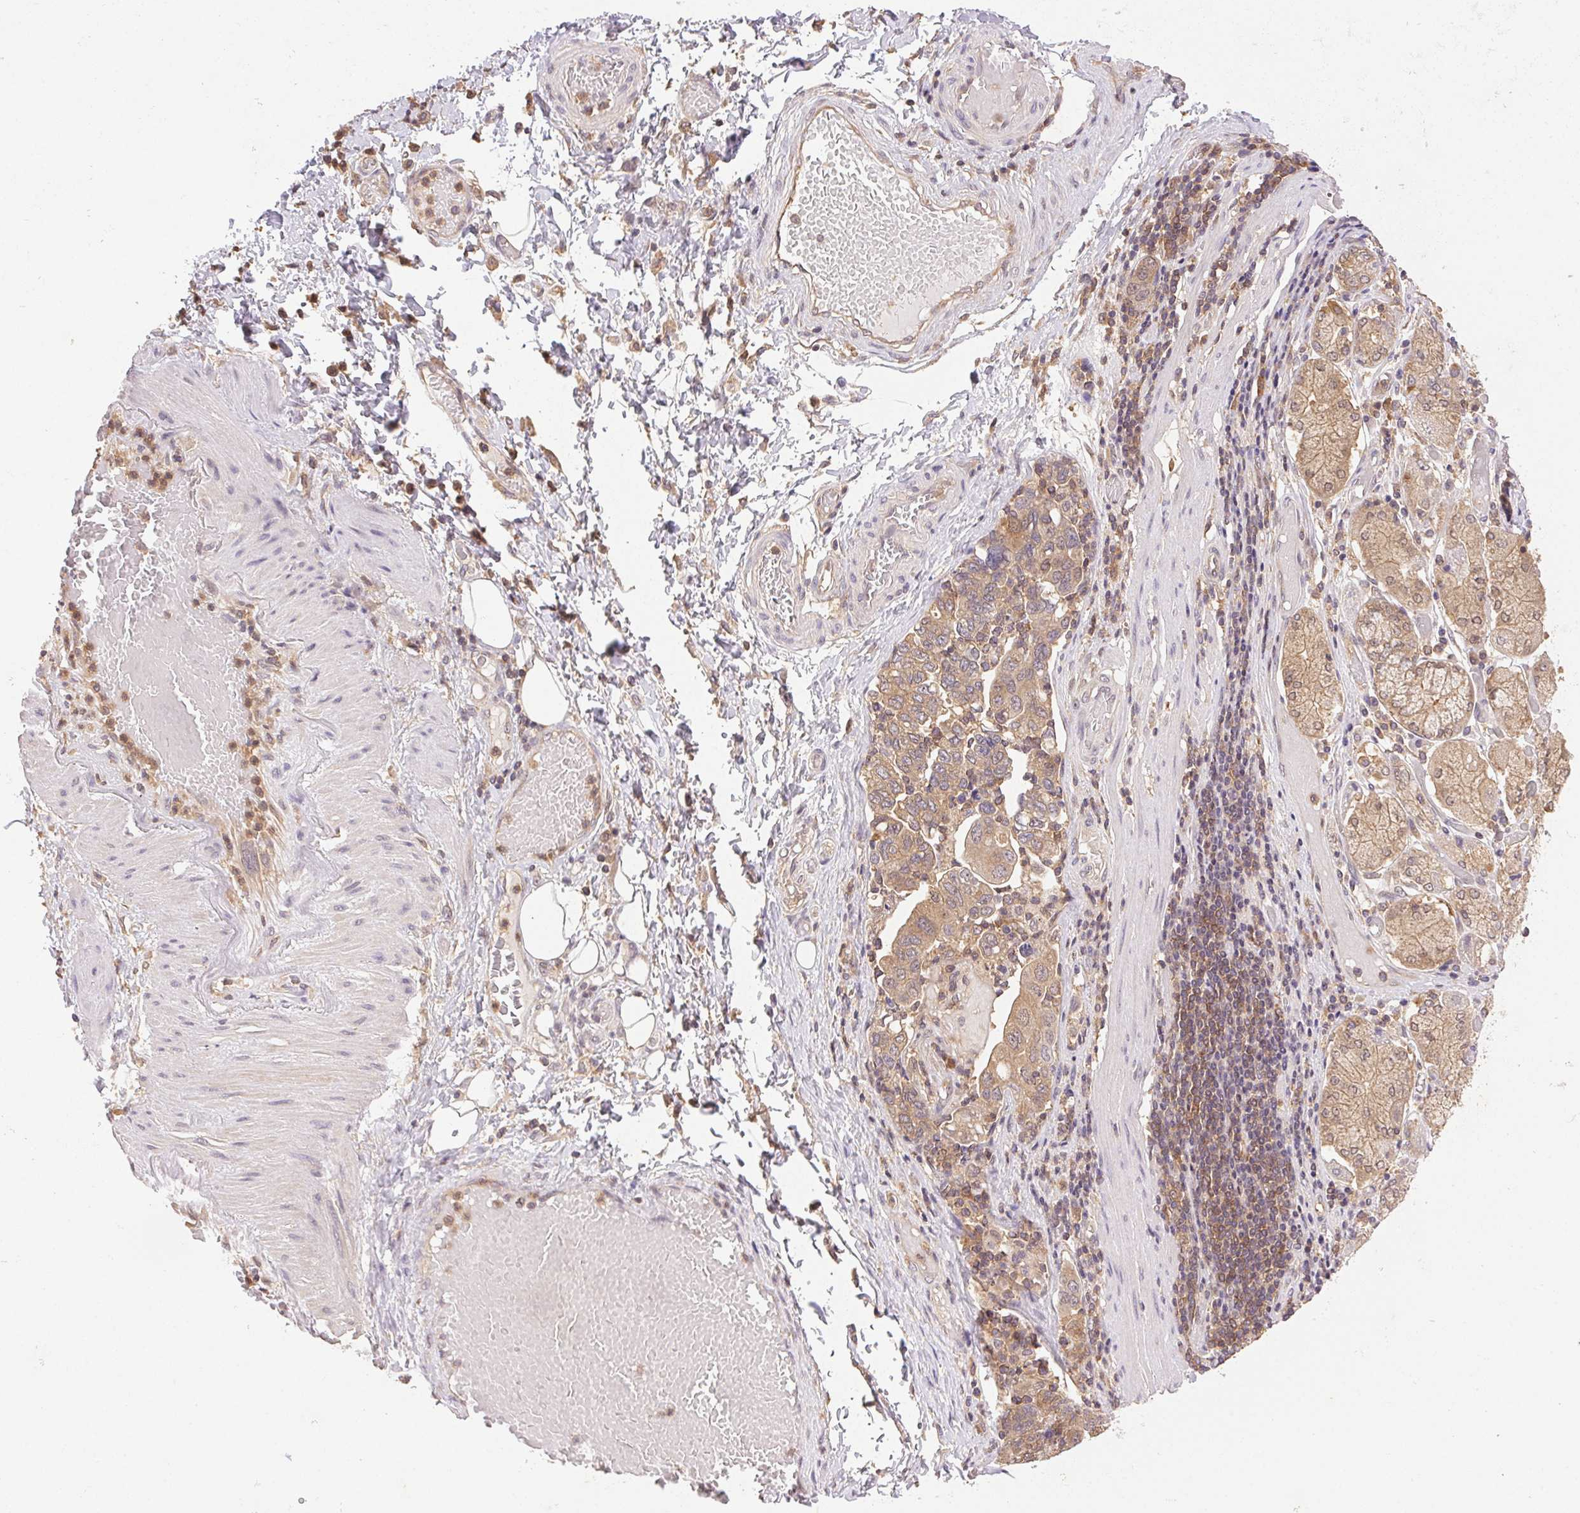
{"staining": {"intensity": "weak", "quantity": ">75%", "location": "cytoplasmic/membranous"}, "tissue": "stomach cancer", "cell_type": "Tumor cells", "image_type": "cancer", "snomed": [{"axis": "morphology", "description": "Adenocarcinoma, NOS"}, {"axis": "topography", "description": "Stomach, upper"}, {"axis": "topography", "description": "Stomach"}], "caption": "Tumor cells reveal low levels of weak cytoplasmic/membranous staining in about >75% of cells in stomach adenocarcinoma.", "gene": "GDI2", "patient": {"sex": "male", "age": 62}}